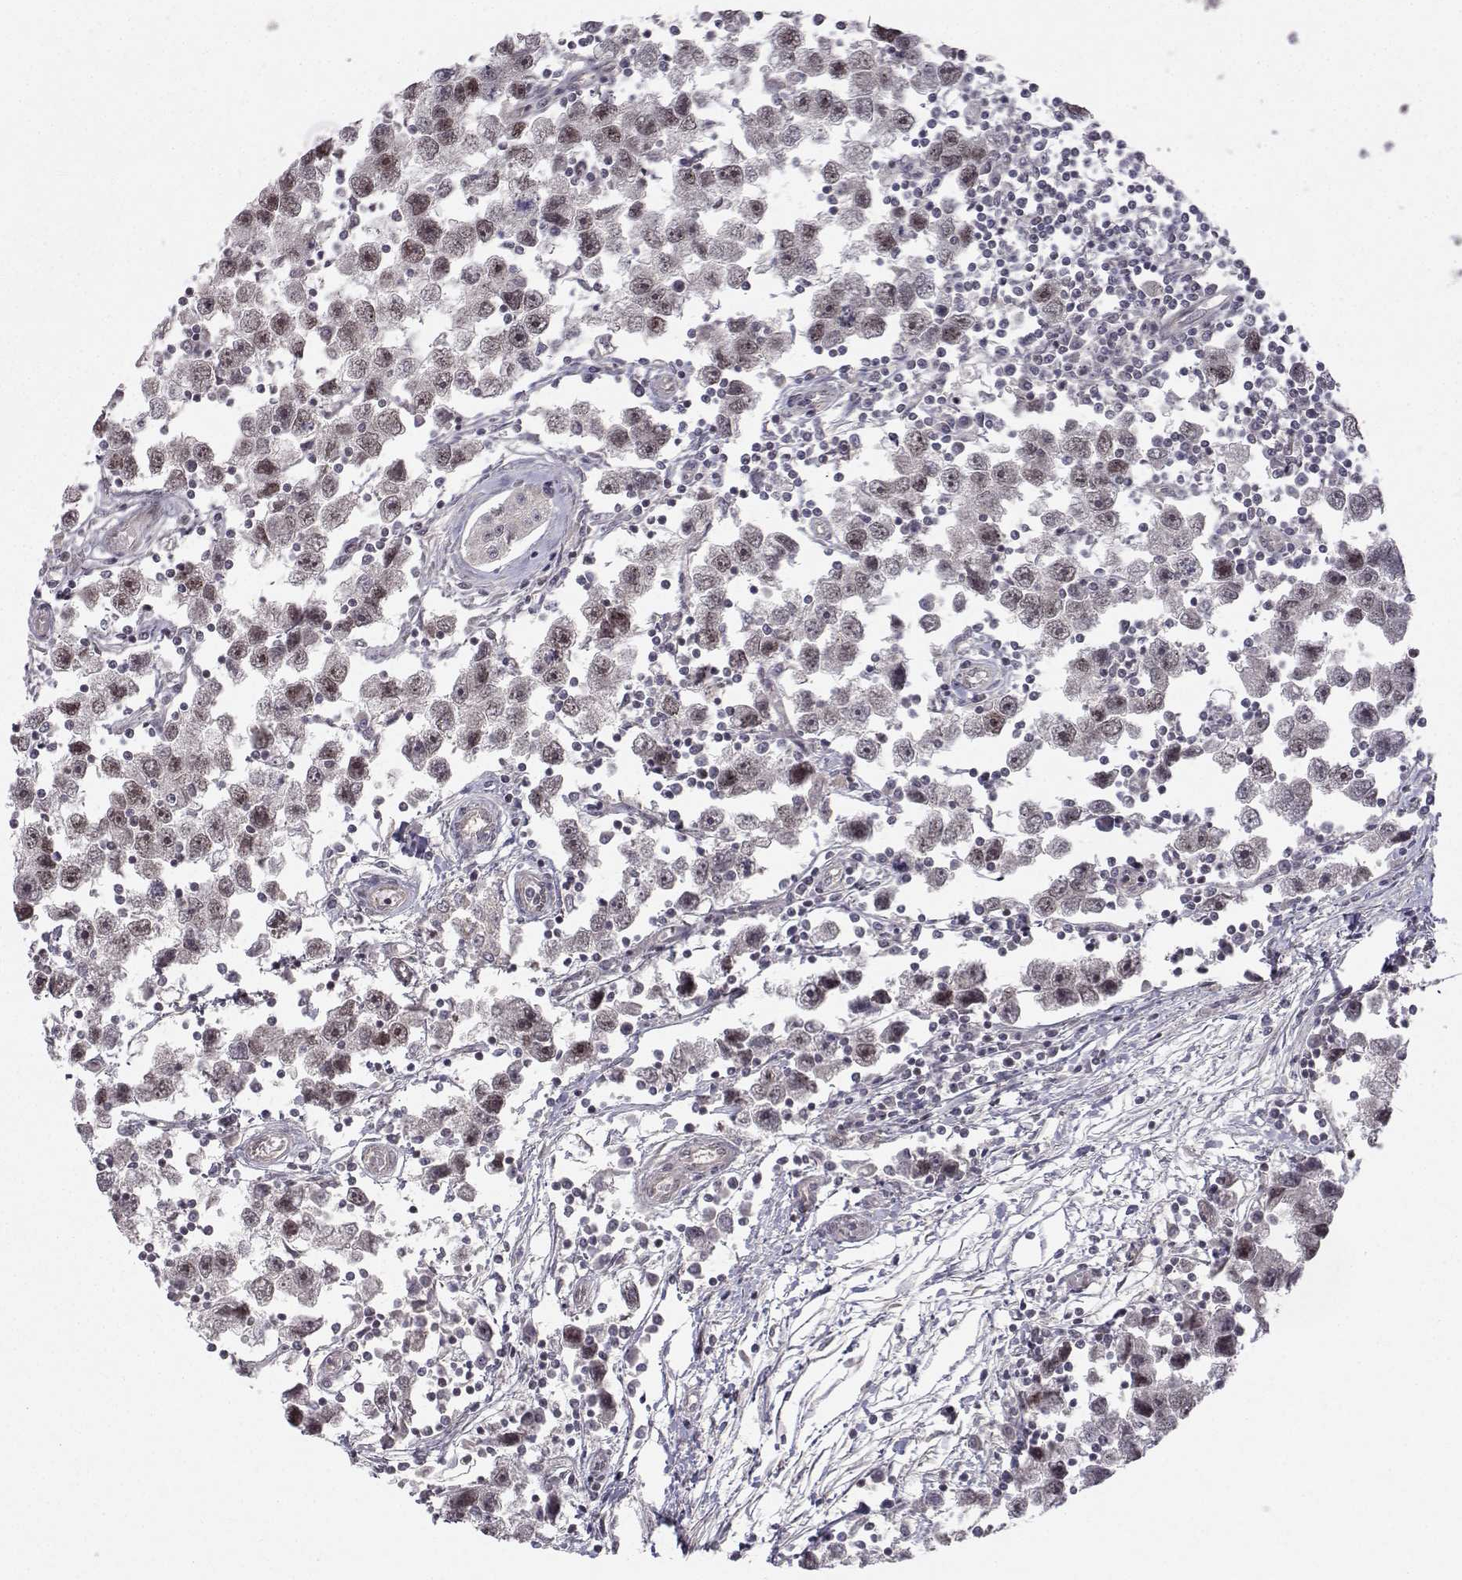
{"staining": {"intensity": "weak", "quantity": "25%-75%", "location": "nuclear"}, "tissue": "testis cancer", "cell_type": "Tumor cells", "image_type": "cancer", "snomed": [{"axis": "morphology", "description": "Seminoma, NOS"}, {"axis": "topography", "description": "Testis"}], "caption": "Protein analysis of testis cancer (seminoma) tissue reveals weak nuclear expression in approximately 25%-75% of tumor cells. (brown staining indicates protein expression, while blue staining denotes nuclei).", "gene": "PKN2", "patient": {"sex": "male", "age": 30}}